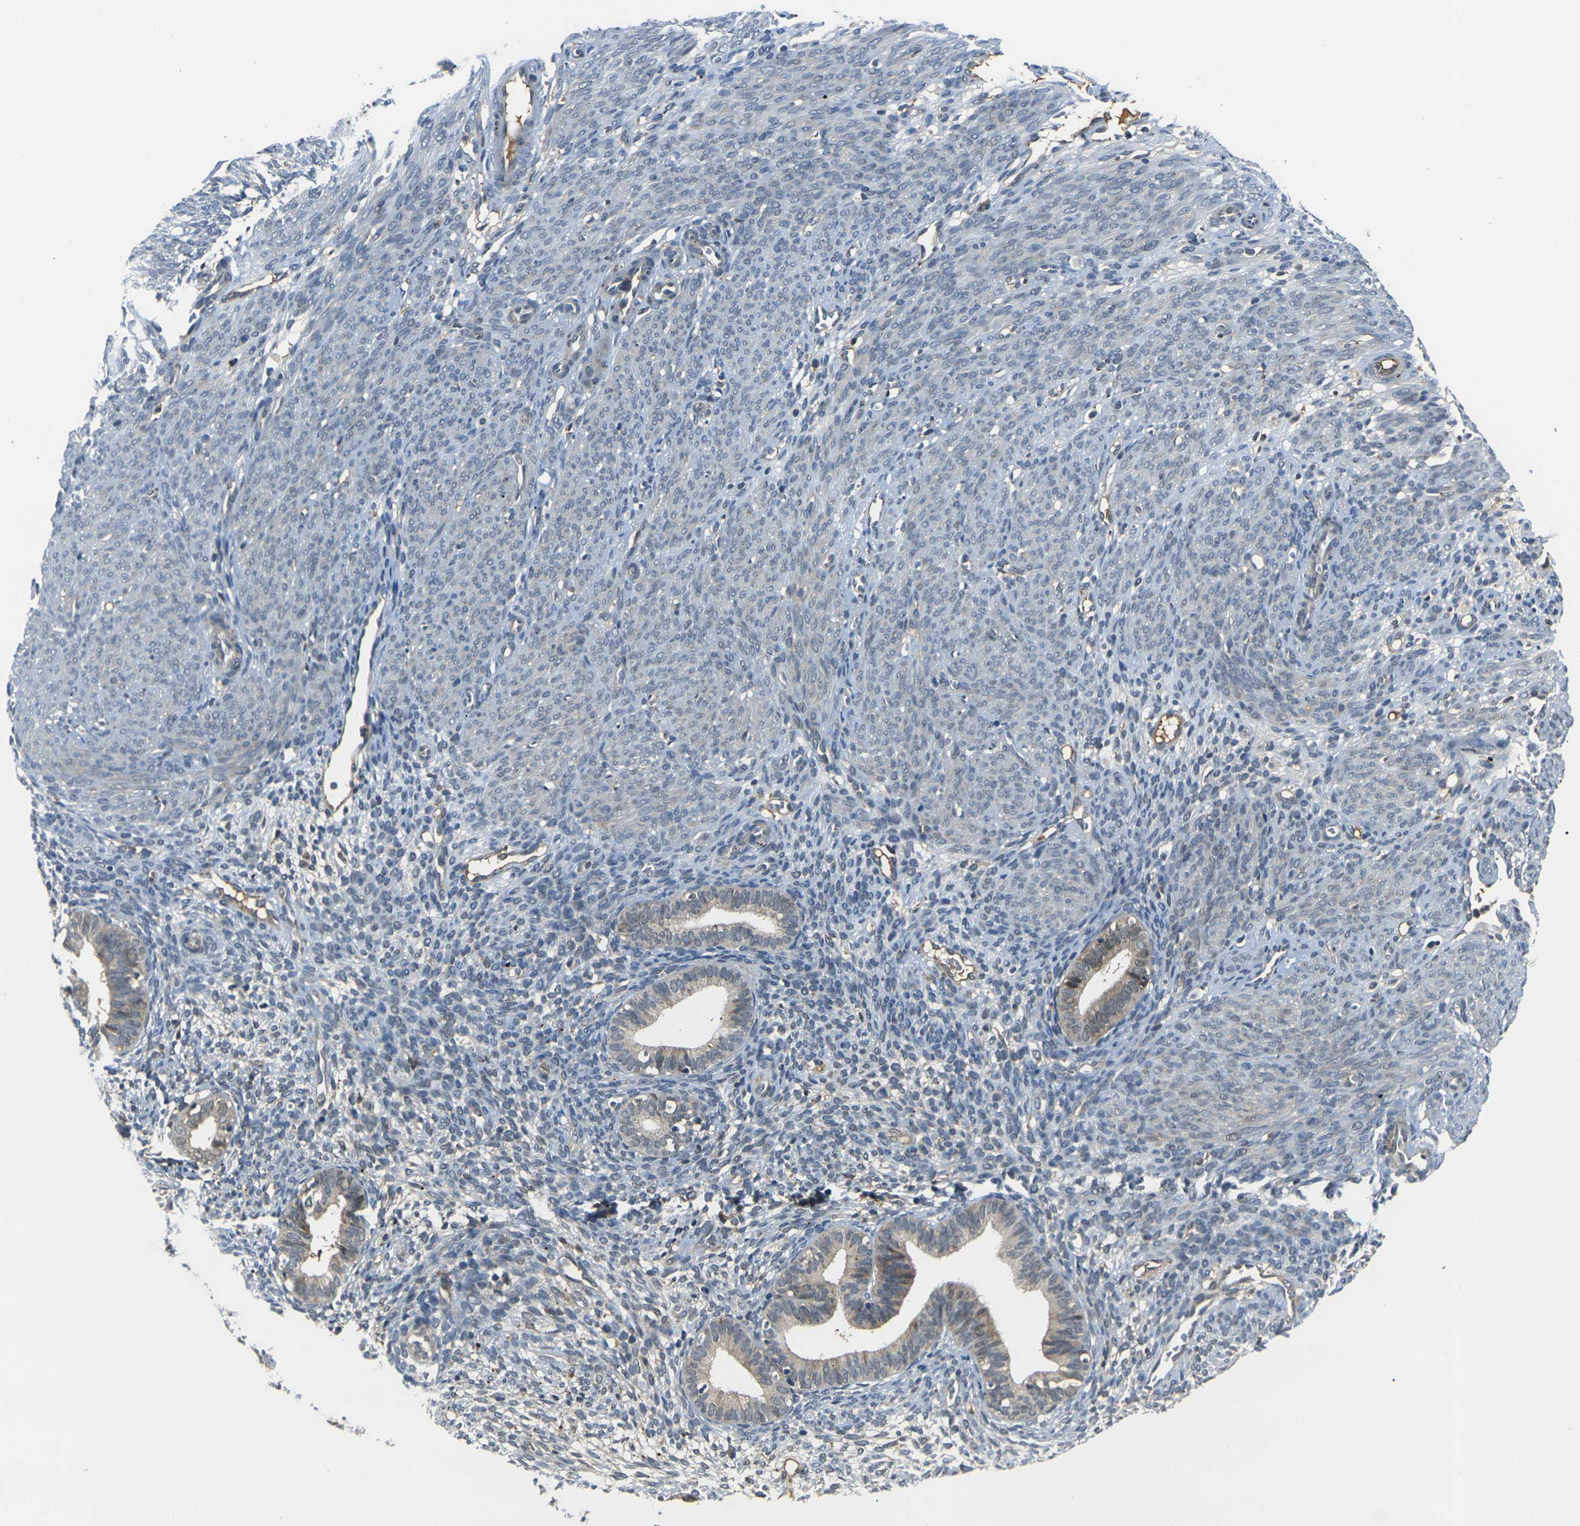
{"staining": {"intensity": "negative", "quantity": "none", "location": "none"}, "tissue": "endometrium", "cell_type": "Cells in endometrial stroma", "image_type": "normal", "snomed": [{"axis": "morphology", "description": "Normal tissue, NOS"}, {"axis": "morphology", "description": "Adenocarcinoma, NOS"}, {"axis": "topography", "description": "Endometrium"}, {"axis": "topography", "description": "Ovary"}], "caption": "Protein analysis of benign endometrium demonstrates no significant positivity in cells in endometrial stroma.", "gene": "PIGL", "patient": {"sex": "female", "age": 68}}